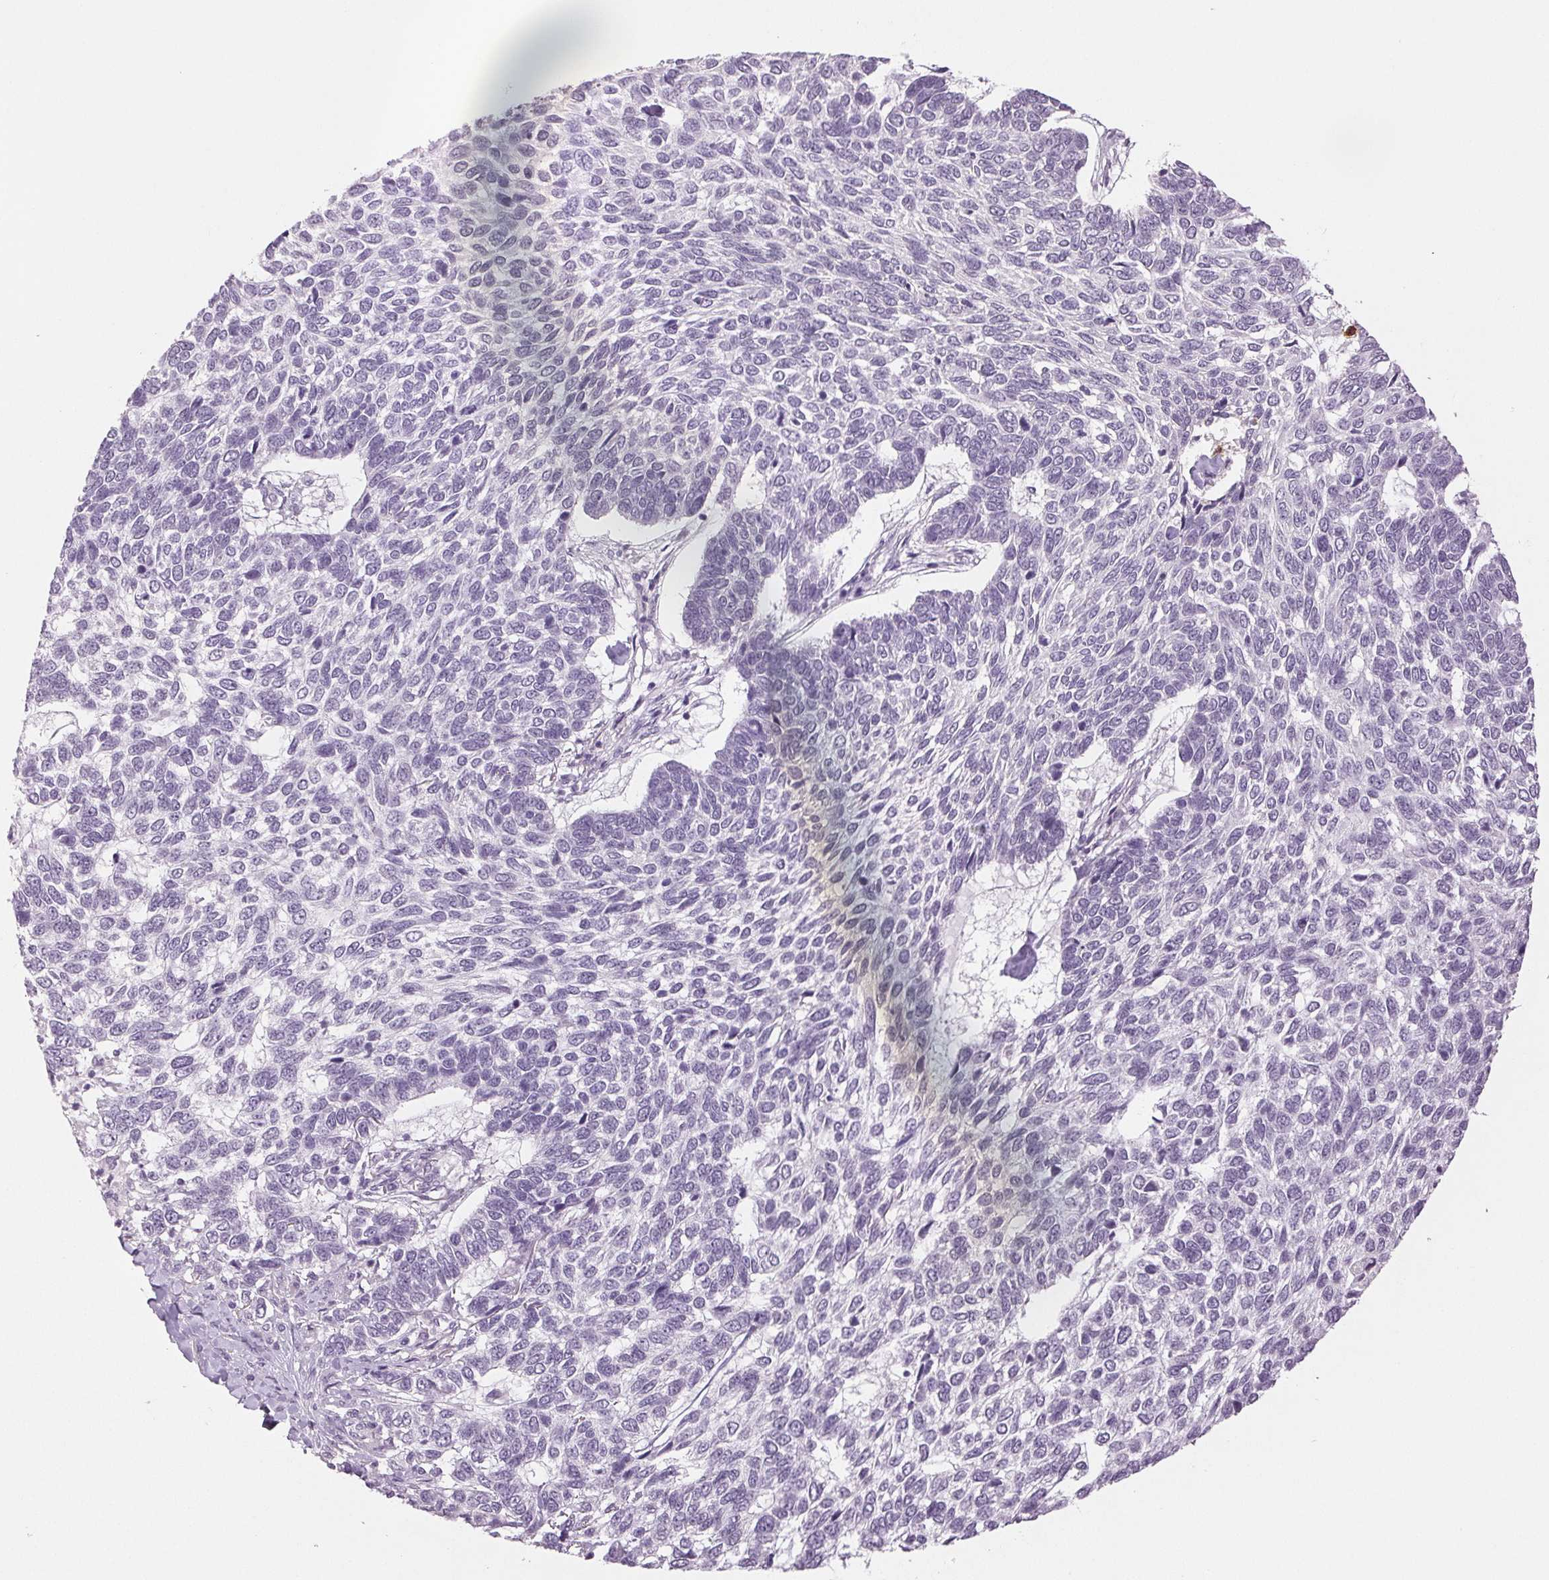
{"staining": {"intensity": "negative", "quantity": "none", "location": "none"}, "tissue": "skin cancer", "cell_type": "Tumor cells", "image_type": "cancer", "snomed": [{"axis": "morphology", "description": "Basal cell carcinoma"}, {"axis": "topography", "description": "Skin"}], "caption": "Photomicrograph shows no significant protein positivity in tumor cells of skin cancer (basal cell carcinoma).", "gene": "LTF", "patient": {"sex": "female", "age": 65}}